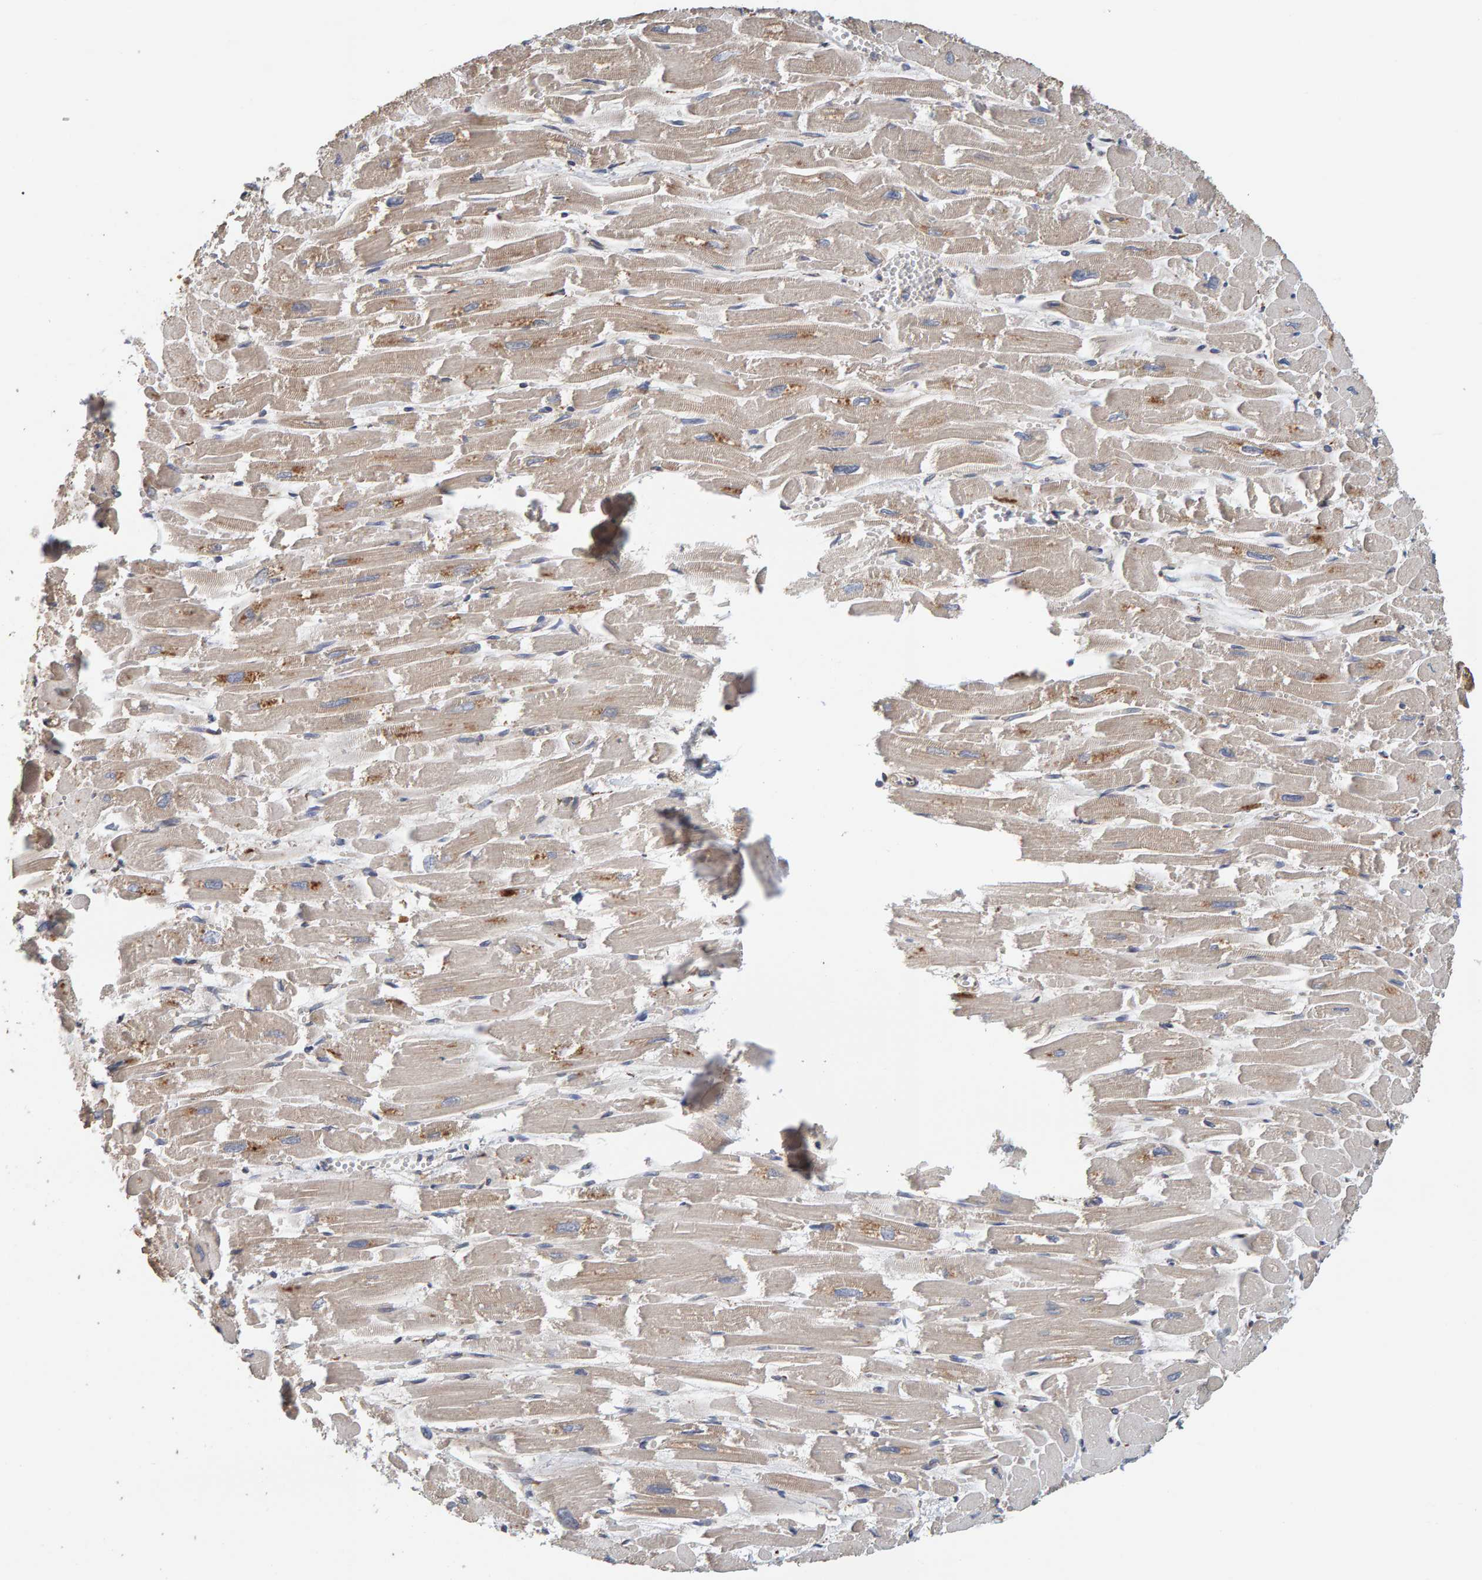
{"staining": {"intensity": "moderate", "quantity": ">75%", "location": "cytoplasmic/membranous"}, "tissue": "heart muscle", "cell_type": "Cardiomyocytes", "image_type": "normal", "snomed": [{"axis": "morphology", "description": "Normal tissue, NOS"}, {"axis": "topography", "description": "Heart"}], "caption": "A photomicrograph of human heart muscle stained for a protein shows moderate cytoplasmic/membranous brown staining in cardiomyocytes. The protein is stained brown, and the nuclei are stained in blue (DAB (3,3'-diaminobenzidine) IHC with brightfield microscopy, high magnification).", "gene": "PLA2G3", "patient": {"sex": "male", "age": 54}}